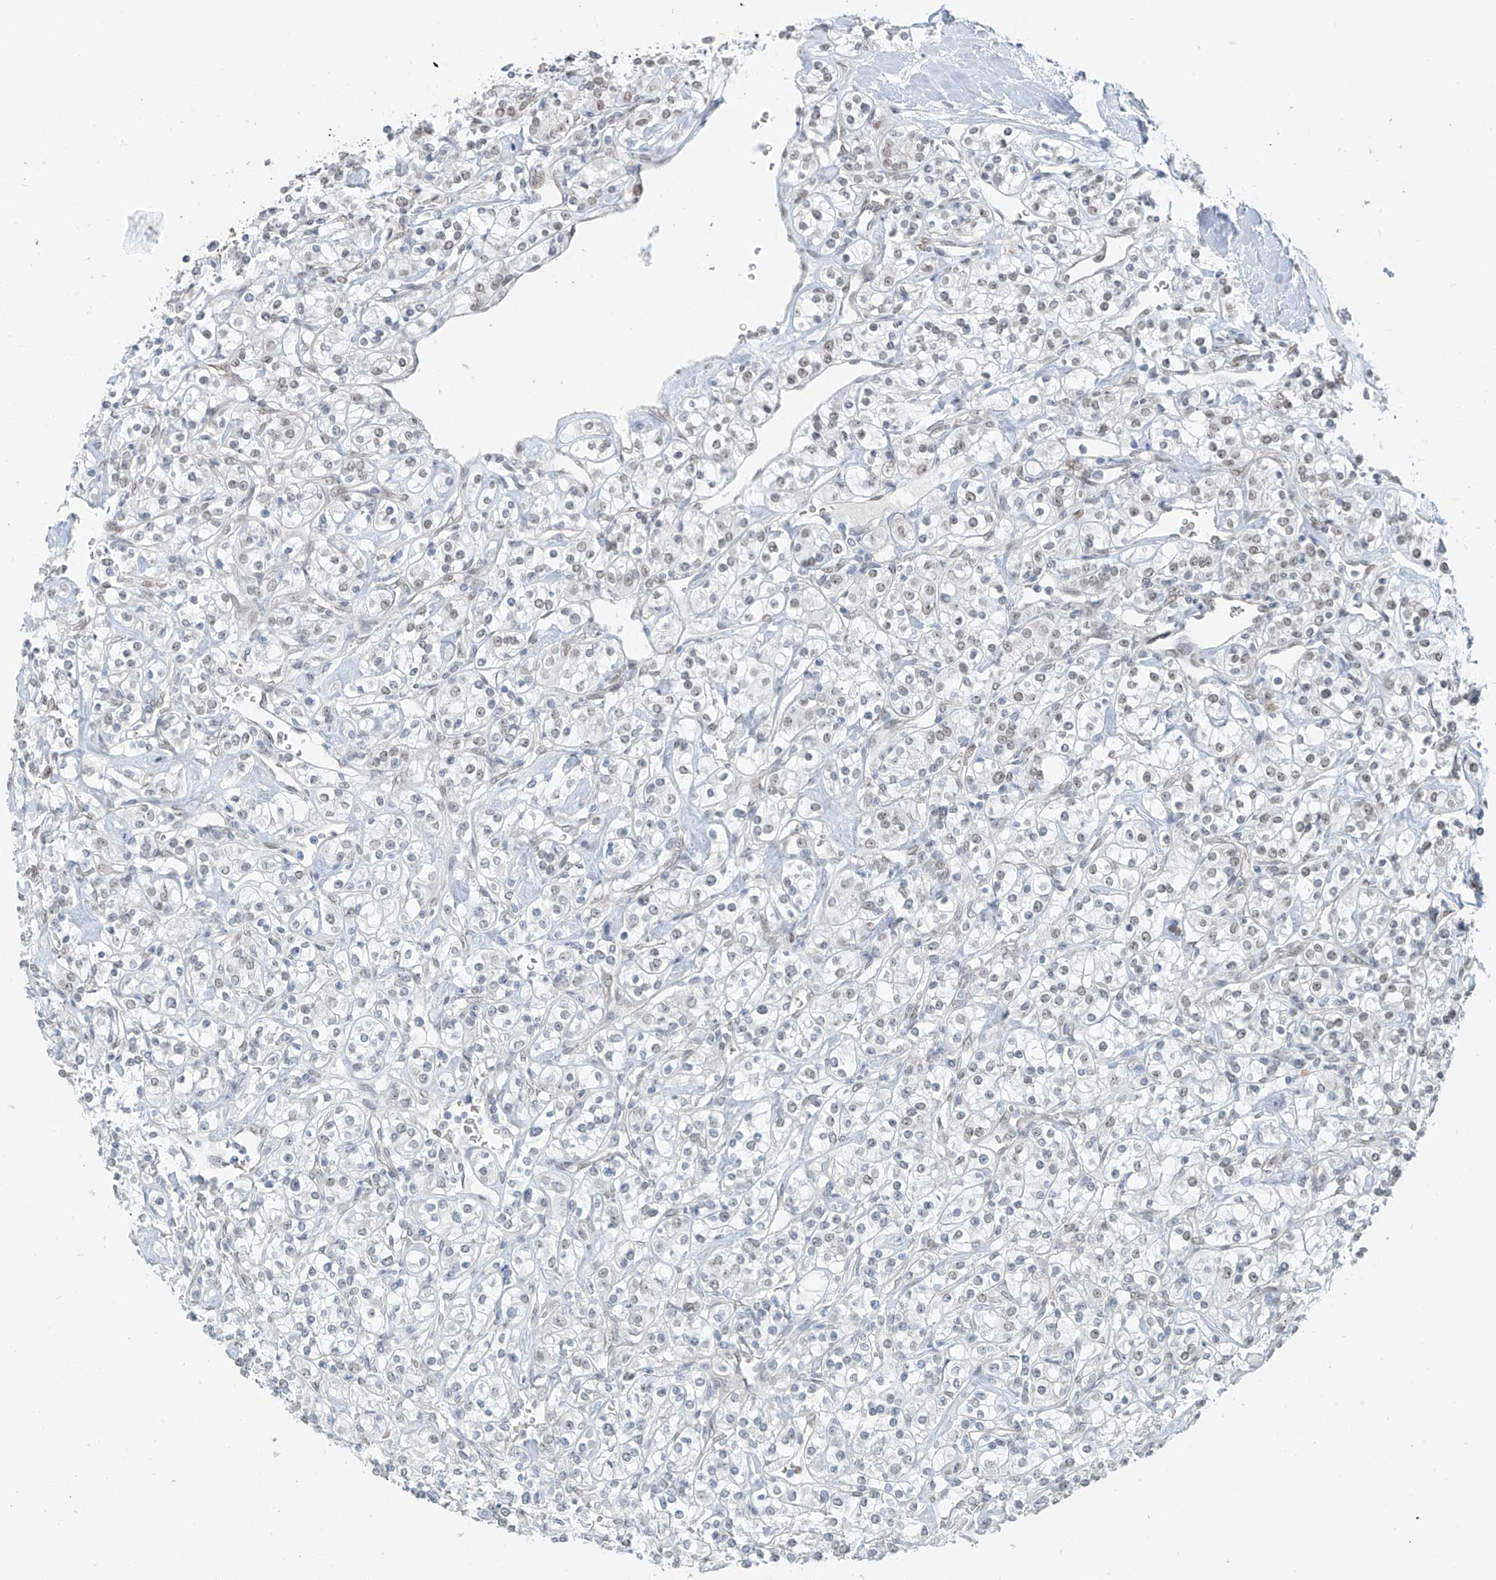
{"staining": {"intensity": "weak", "quantity": "25%-75%", "location": "nuclear"}, "tissue": "renal cancer", "cell_type": "Tumor cells", "image_type": "cancer", "snomed": [{"axis": "morphology", "description": "Adenocarcinoma, NOS"}, {"axis": "topography", "description": "Kidney"}], "caption": "The immunohistochemical stain highlights weak nuclear expression in tumor cells of adenocarcinoma (renal) tissue.", "gene": "MCM9", "patient": {"sex": "male", "age": 77}}